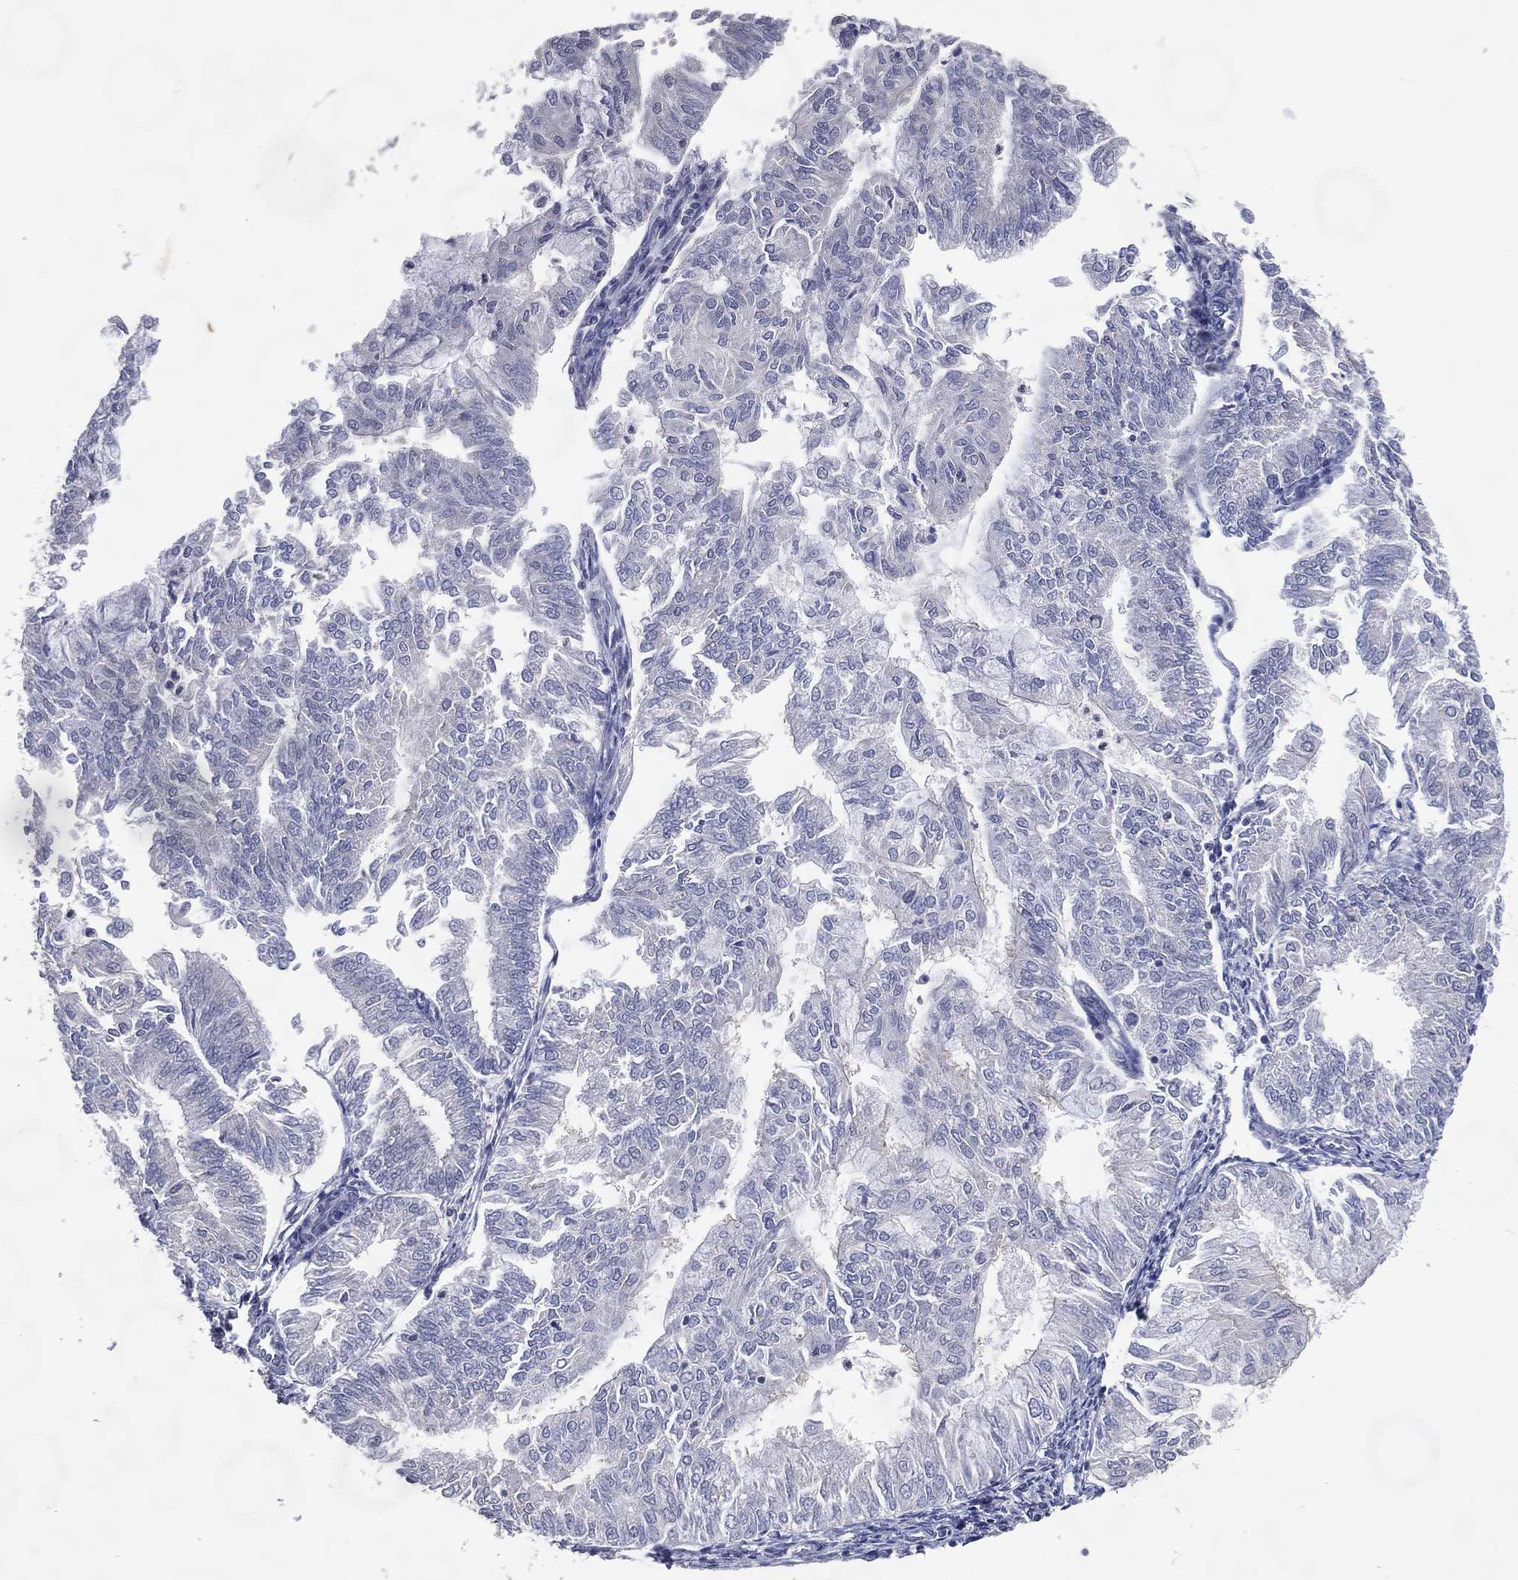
{"staining": {"intensity": "negative", "quantity": "none", "location": "none"}, "tissue": "endometrial cancer", "cell_type": "Tumor cells", "image_type": "cancer", "snomed": [{"axis": "morphology", "description": "Adenocarcinoma, NOS"}, {"axis": "topography", "description": "Endometrium"}], "caption": "The histopathology image reveals no staining of tumor cells in endometrial adenocarcinoma.", "gene": "DNAH7", "patient": {"sex": "female", "age": 59}}